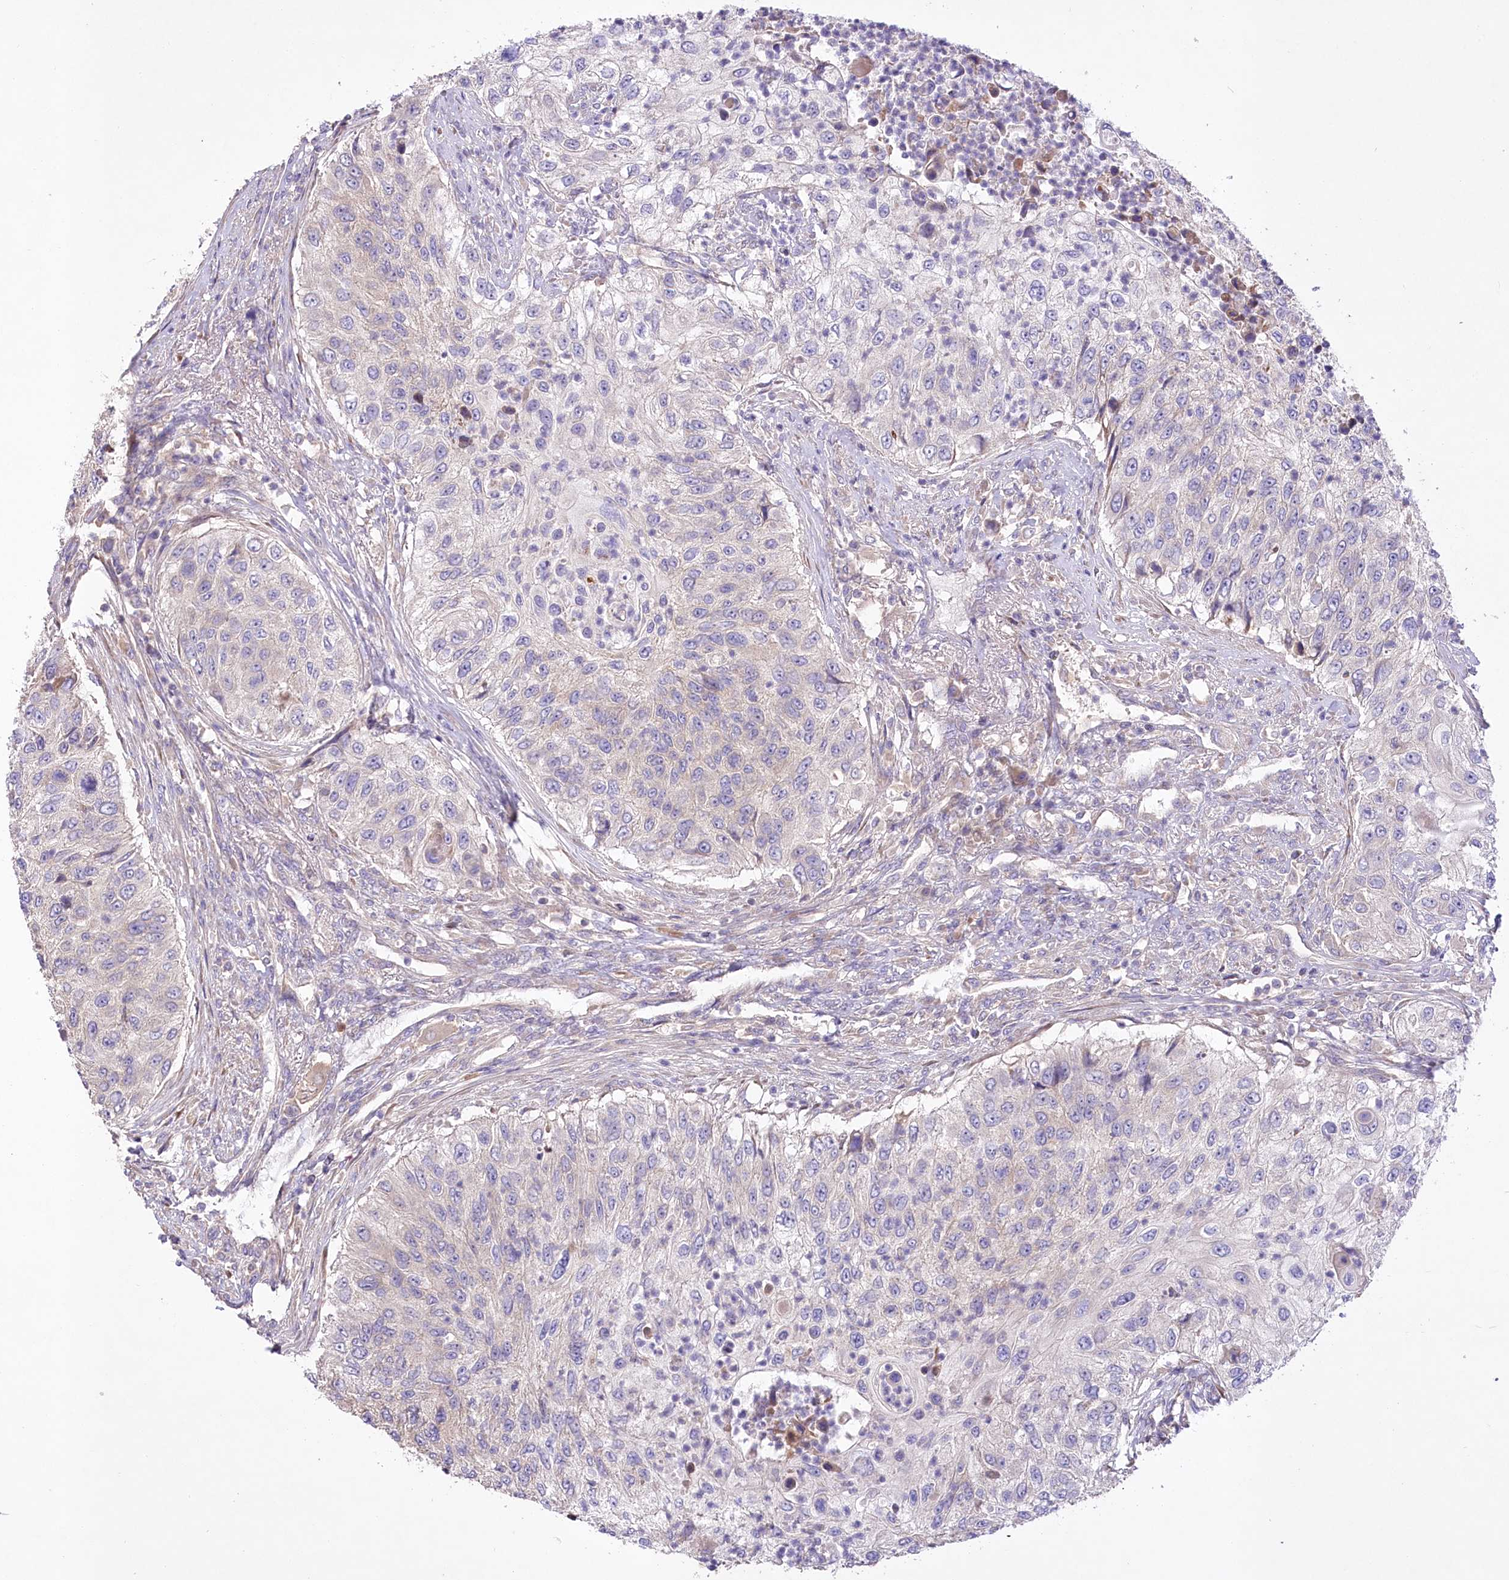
{"staining": {"intensity": "negative", "quantity": "none", "location": "none"}, "tissue": "urothelial cancer", "cell_type": "Tumor cells", "image_type": "cancer", "snomed": [{"axis": "morphology", "description": "Urothelial carcinoma, High grade"}, {"axis": "topography", "description": "Urinary bladder"}], "caption": "IHC histopathology image of neoplastic tissue: human urothelial cancer stained with DAB (3,3'-diaminobenzidine) reveals no significant protein positivity in tumor cells.", "gene": "PBLD", "patient": {"sex": "female", "age": 60}}